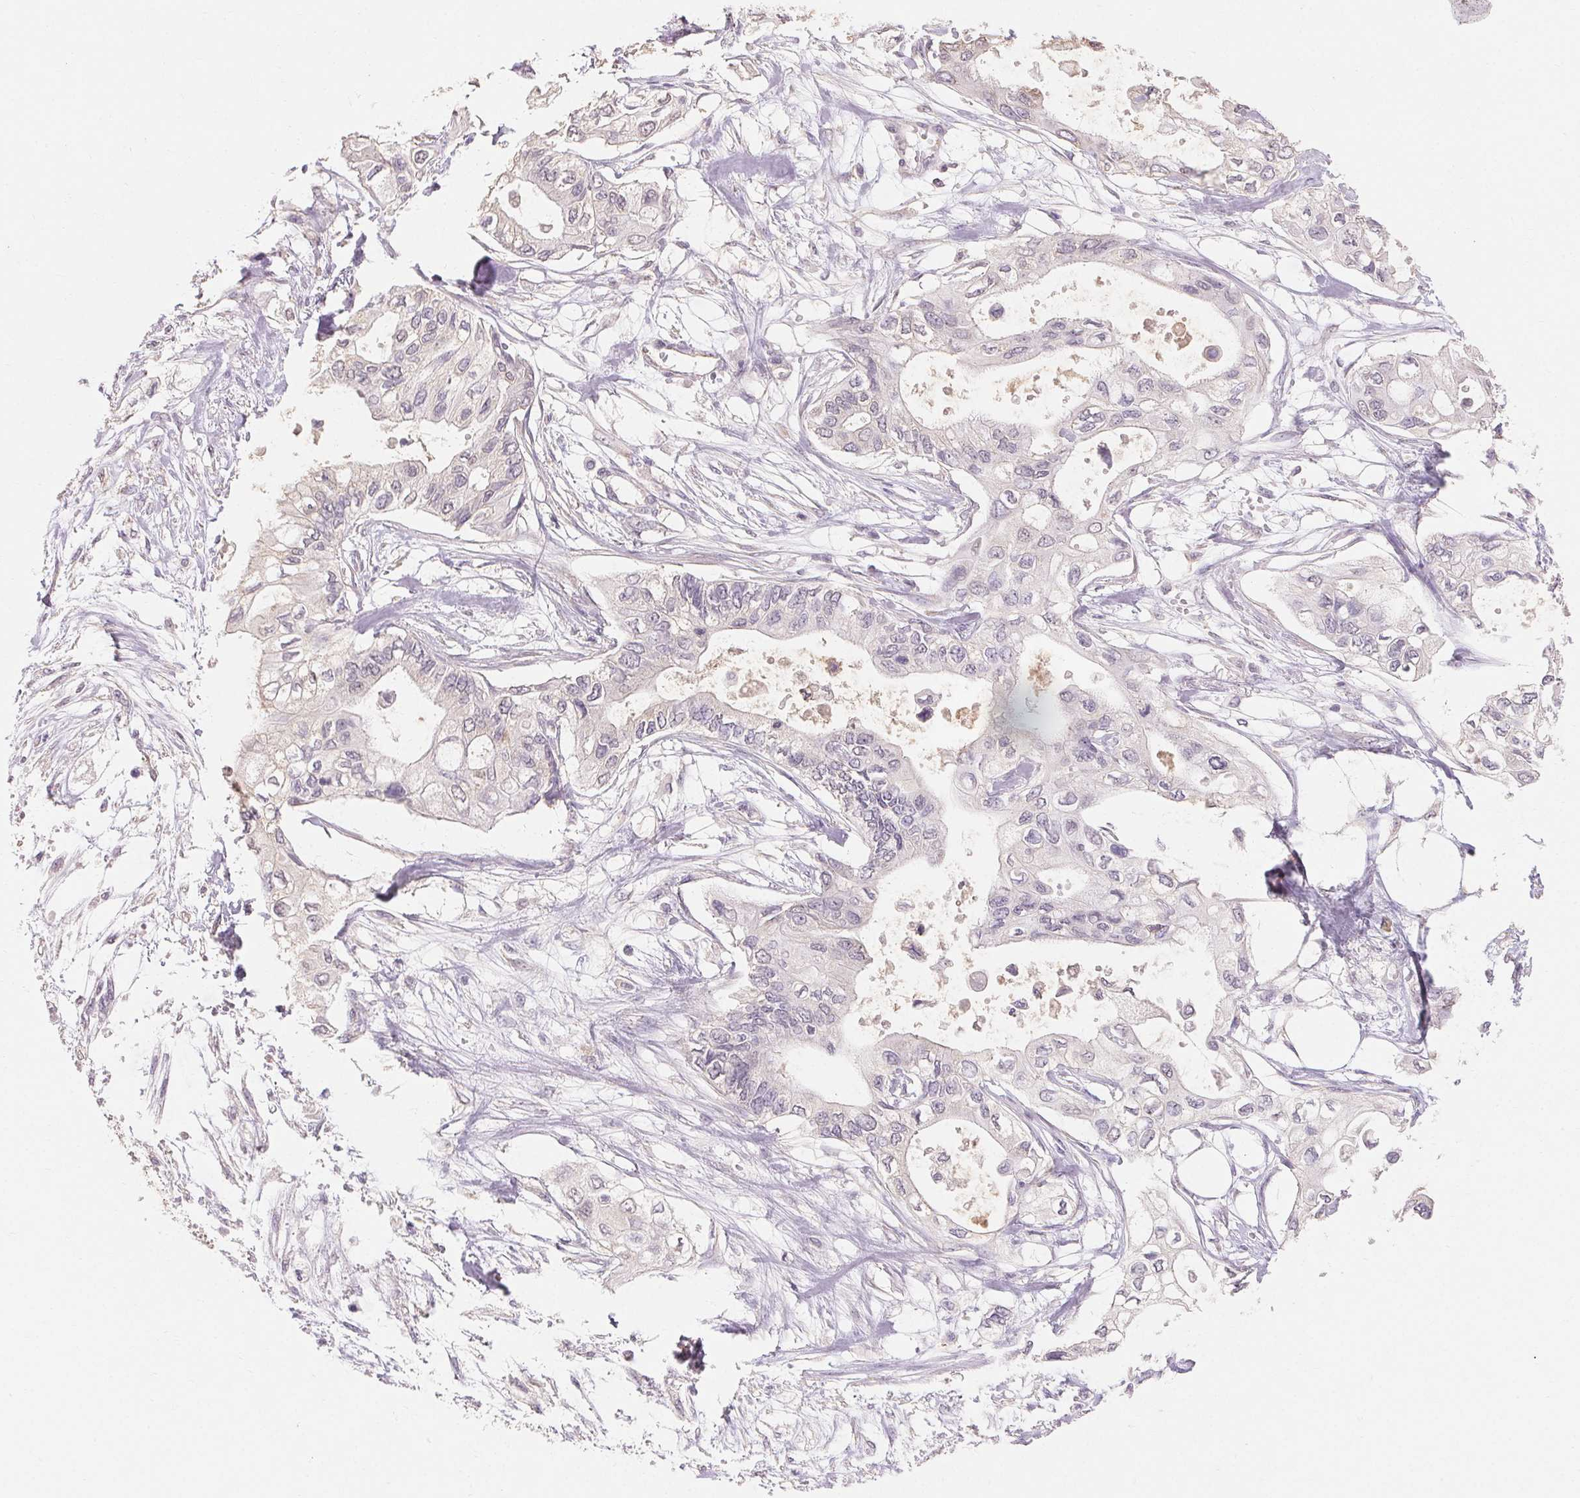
{"staining": {"intensity": "negative", "quantity": "none", "location": "none"}, "tissue": "pancreatic cancer", "cell_type": "Tumor cells", "image_type": "cancer", "snomed": [{"axis": "morphology", "description": "Adenocarcinoma, NOS"}, {"axis": "topography", "description": "Pancreas"}], "caption": "This is an IHC image of human adenocarcinoma (pancreatic). There is no positivity in tumor cells.", "gene": "MAP7D2", "patient": {"sex": "female", "age": 63}}